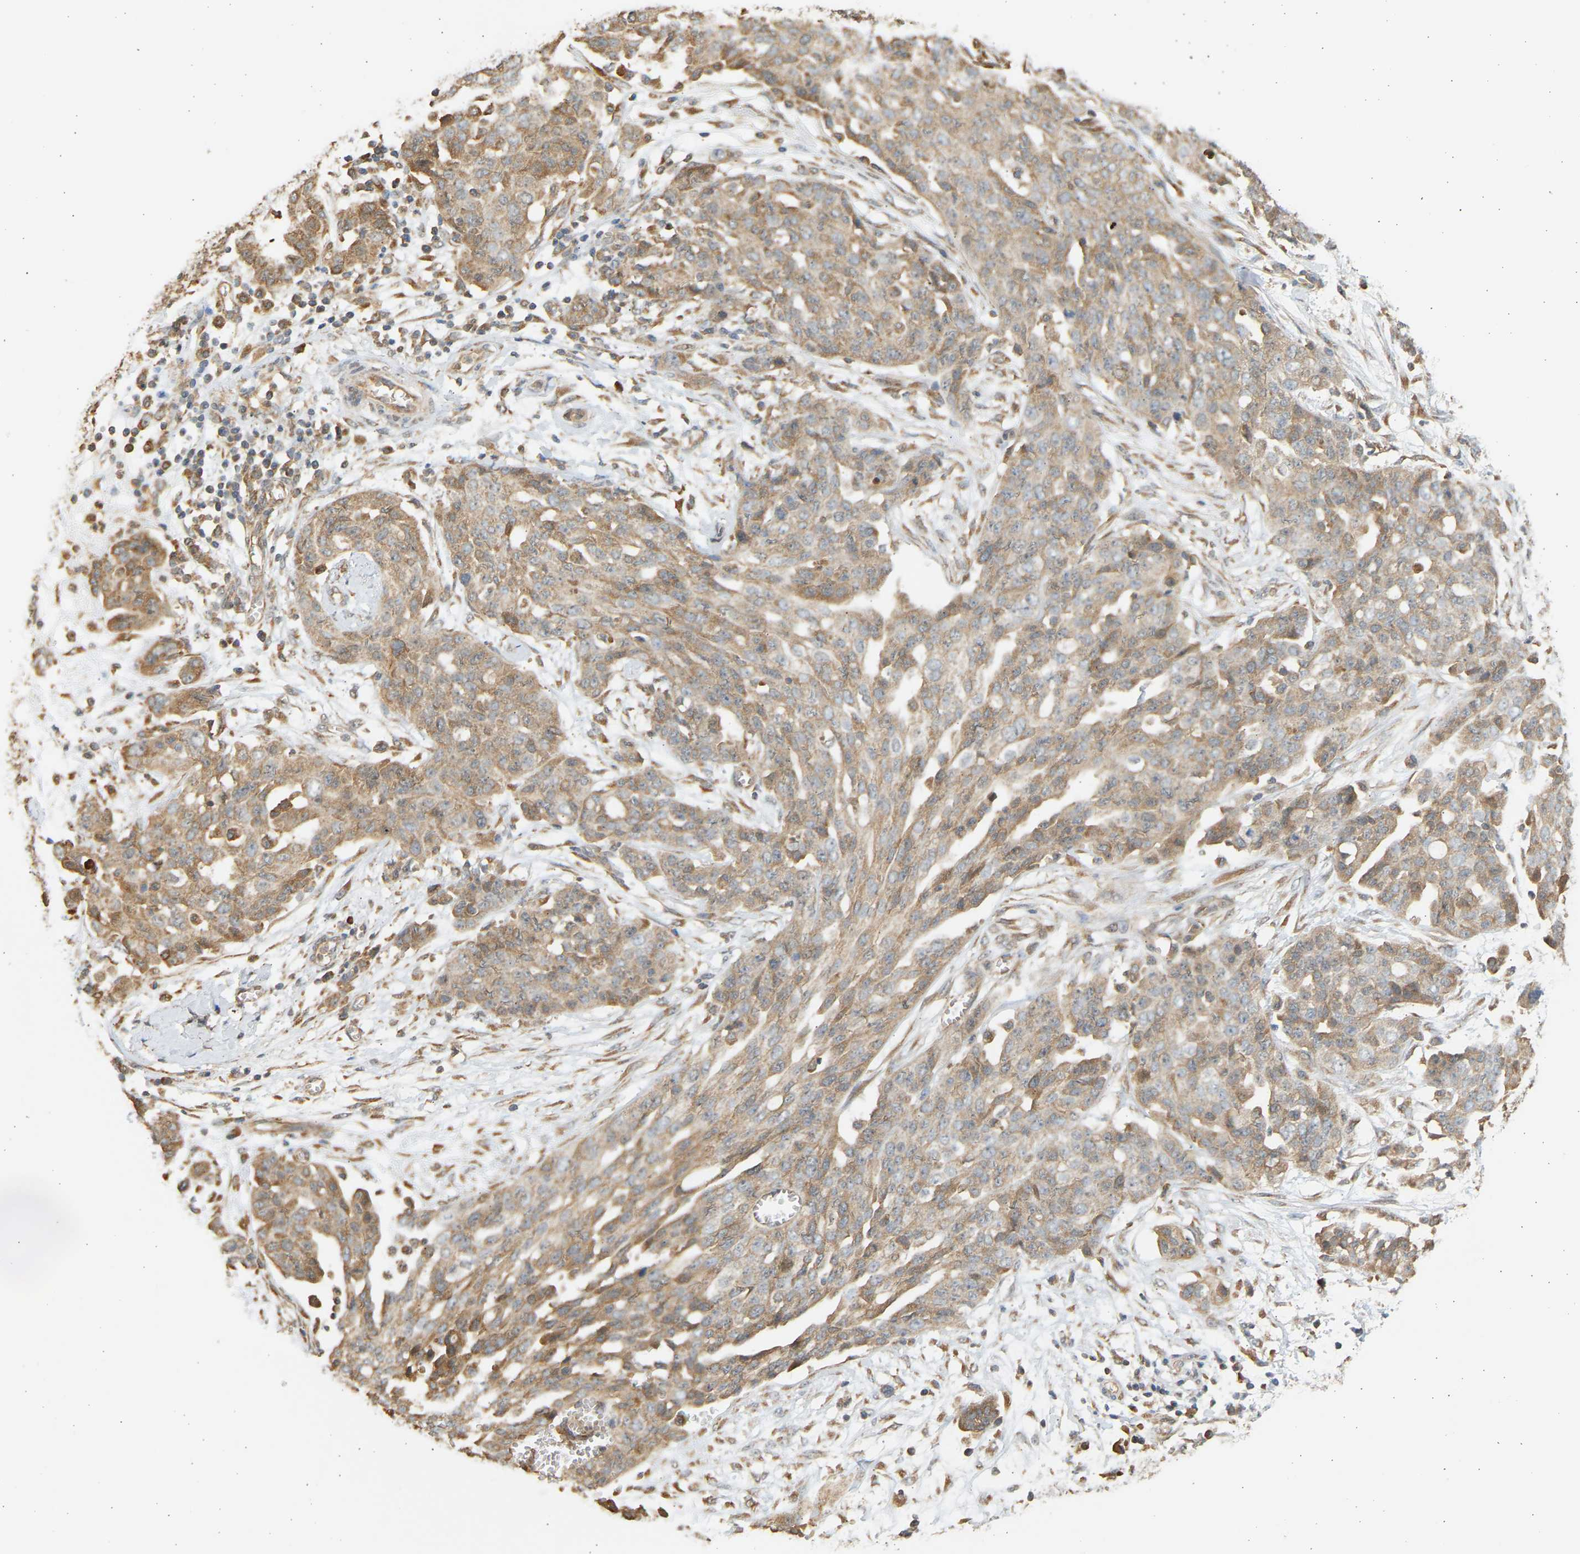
{"staining": {"intensity": "moderate", "quantity": ">75%", "location": "cytoplasmic/membranous"}, "tissue": "ovarian cancer", "cell_type": "Tumor cells", "image_type": "cancer", "snomed": [{"axis": "morphology", "description": "Cystadenocarcinoma, serous, NOS"}, {"axis": "topography", "description": "Soft tissue"}, {"axis": "topography", "description": "Ovary"}], "caption": "Protein expression analysis of human serous cystadenocarcinoma (ovarian) reveals moderate cytoplasmic/membranous expression in approximately >75% of tumor cells.", "gene": "B4GALT6", "patient": {"sex": "female", "age": 57}}